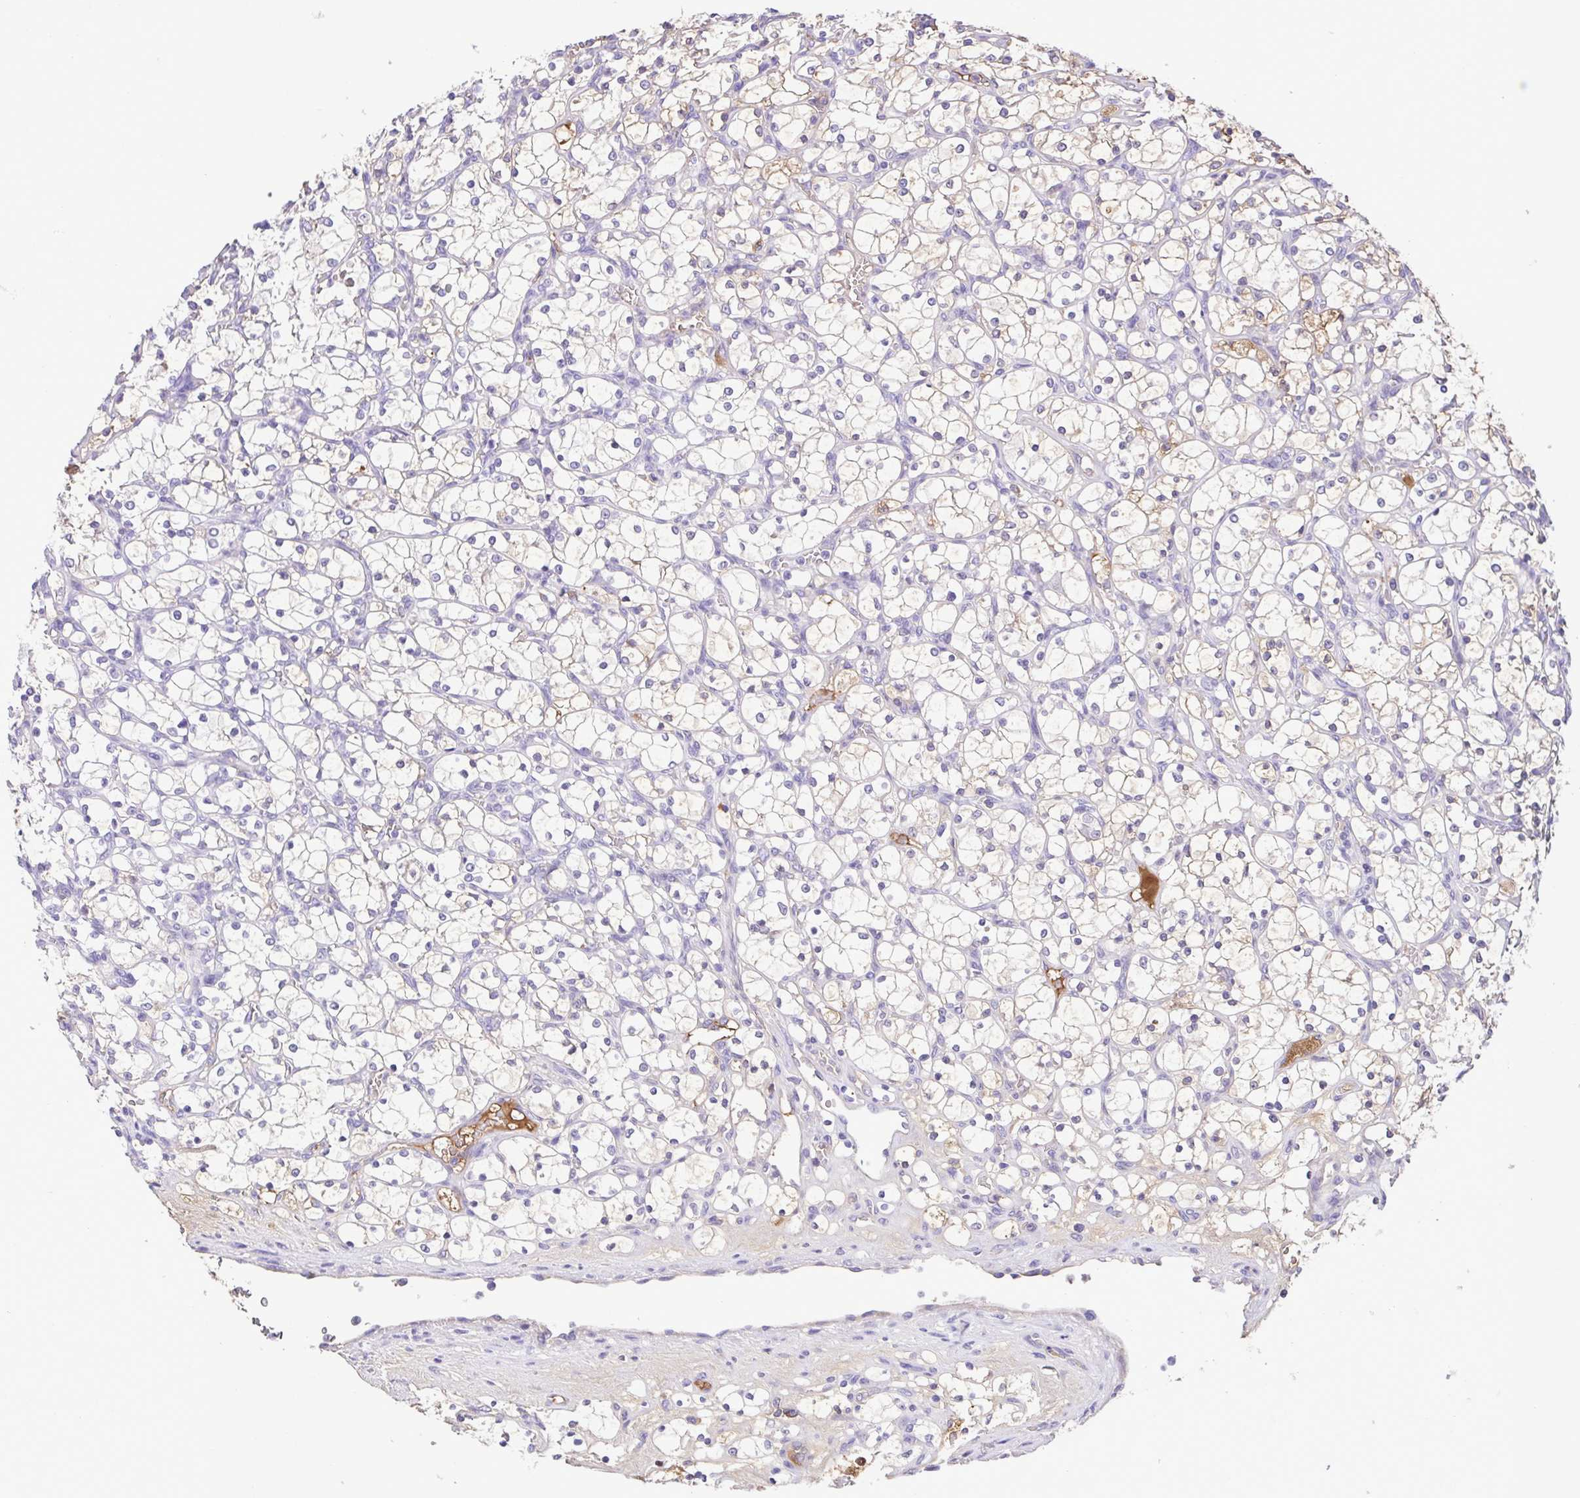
{"staining": {"intensity": "negative", "quantity": "none", "location": "none"}, "tissue": "renal cancer", "cell_type": "Tumor cells", "image_type": "cancer", "snomed": [{"axis": "morphology", "description": "Adenocarcinoma, NOS"}, {"axis": "topography", "description": "Kidney"}], "caption": "This is a micrograph of immunohistochemistry staining of renal adenocarcinoma, which shows no staining in tumor cells.", "gene": "IGFL1", "patient": {"sex": "female", "age": 69}}